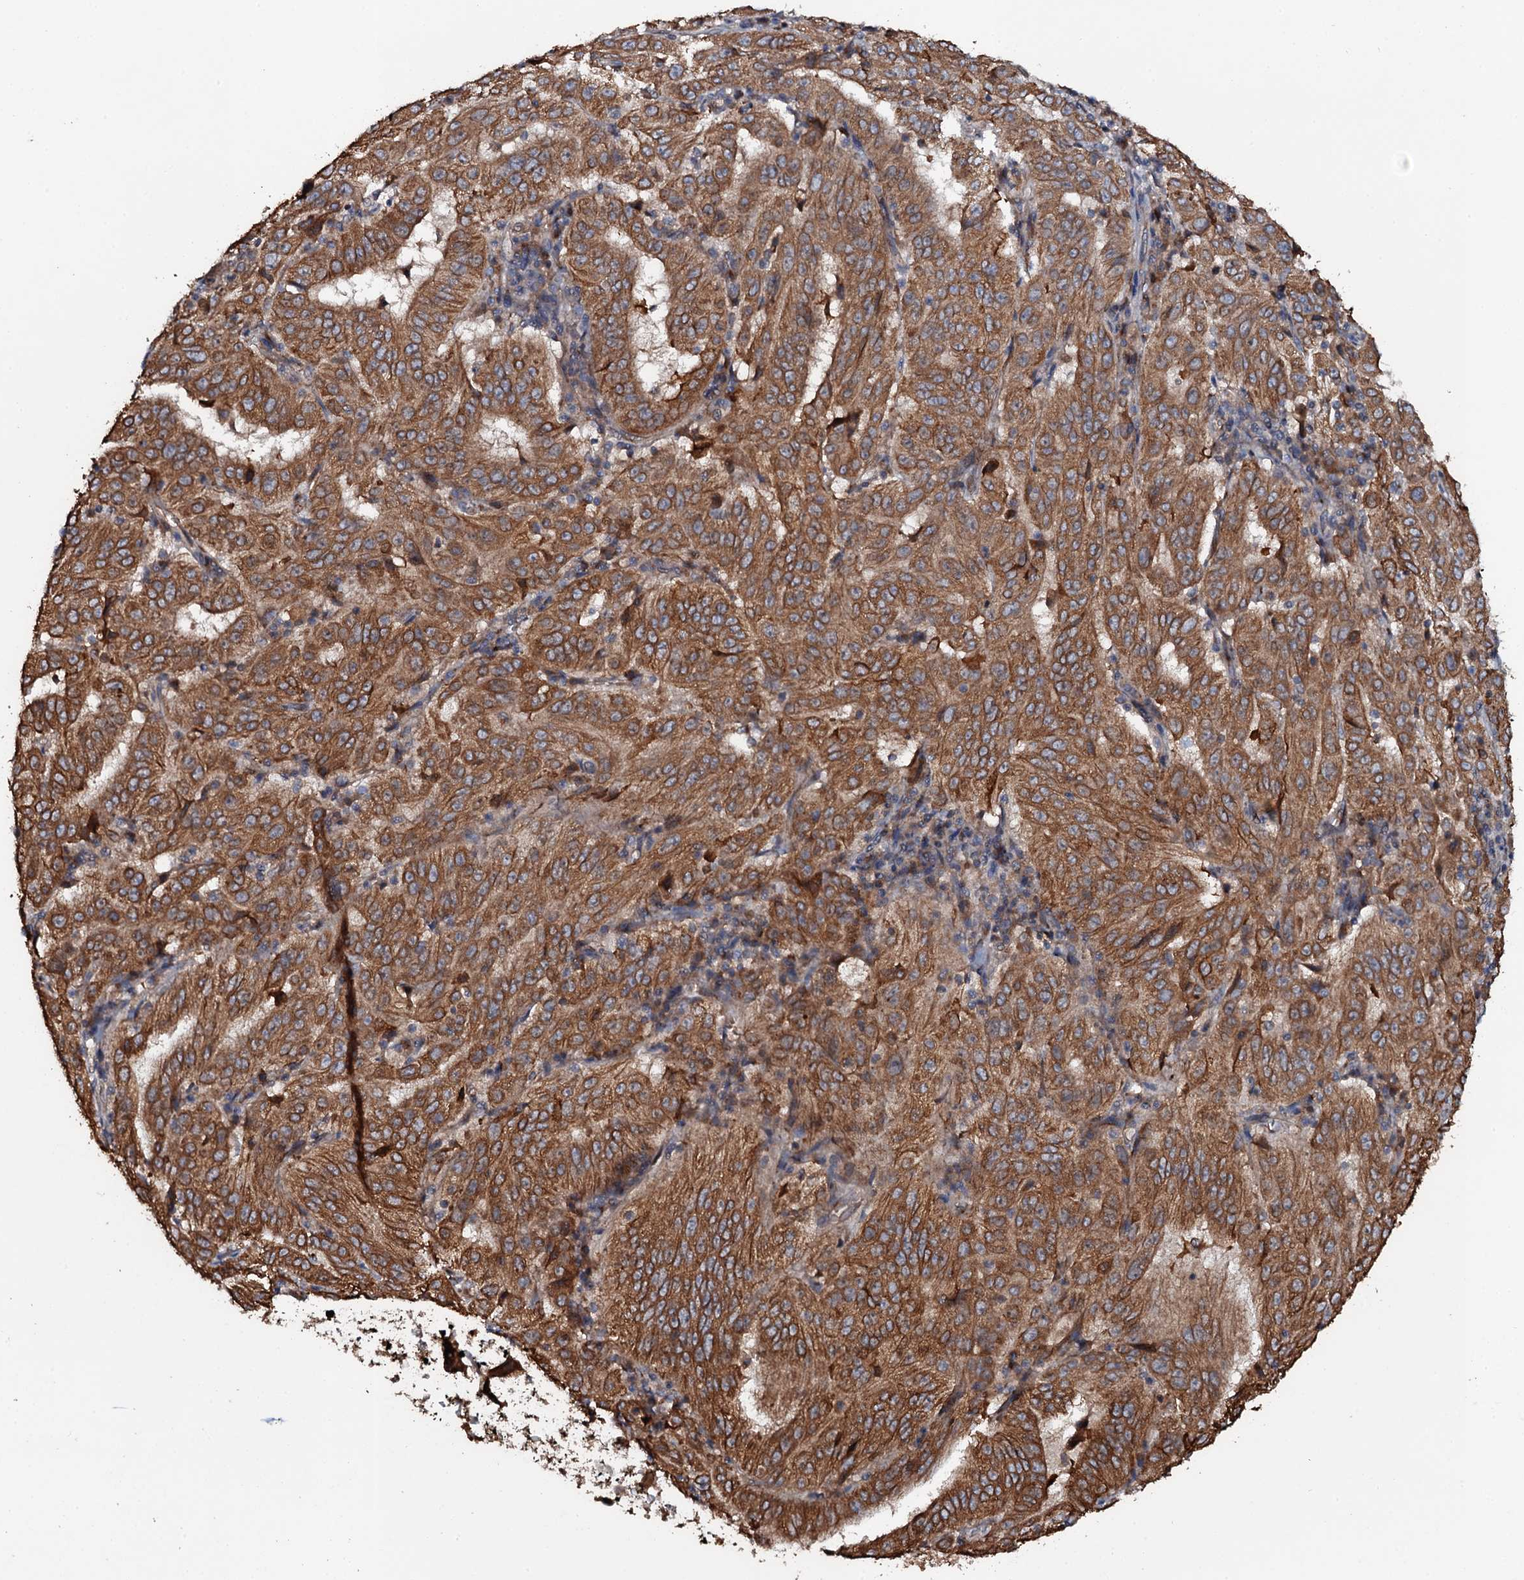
{"staining": {"intensity": "strong", "quantity": ">75%", "location": "cytoplasmic/membranous"}, "tissue": "pancreatic cancer", "cell_type": "Tumor cells", "image_type": "cancer", "snomed": [{"axis": "morphology", "description": "Adenocarcinoma, NOS"}, {"axis": "topography", "description": "Pancreas"}], "caption": "Protein staining by immunohistochemistry shows strong cytoplasmic/membranous positivity in approximately >75% of tumor cells in pancreatic cancer (adenocarcinoma).", "gene": "GLCE", "patient": {"sex": "male", "age": 63}}